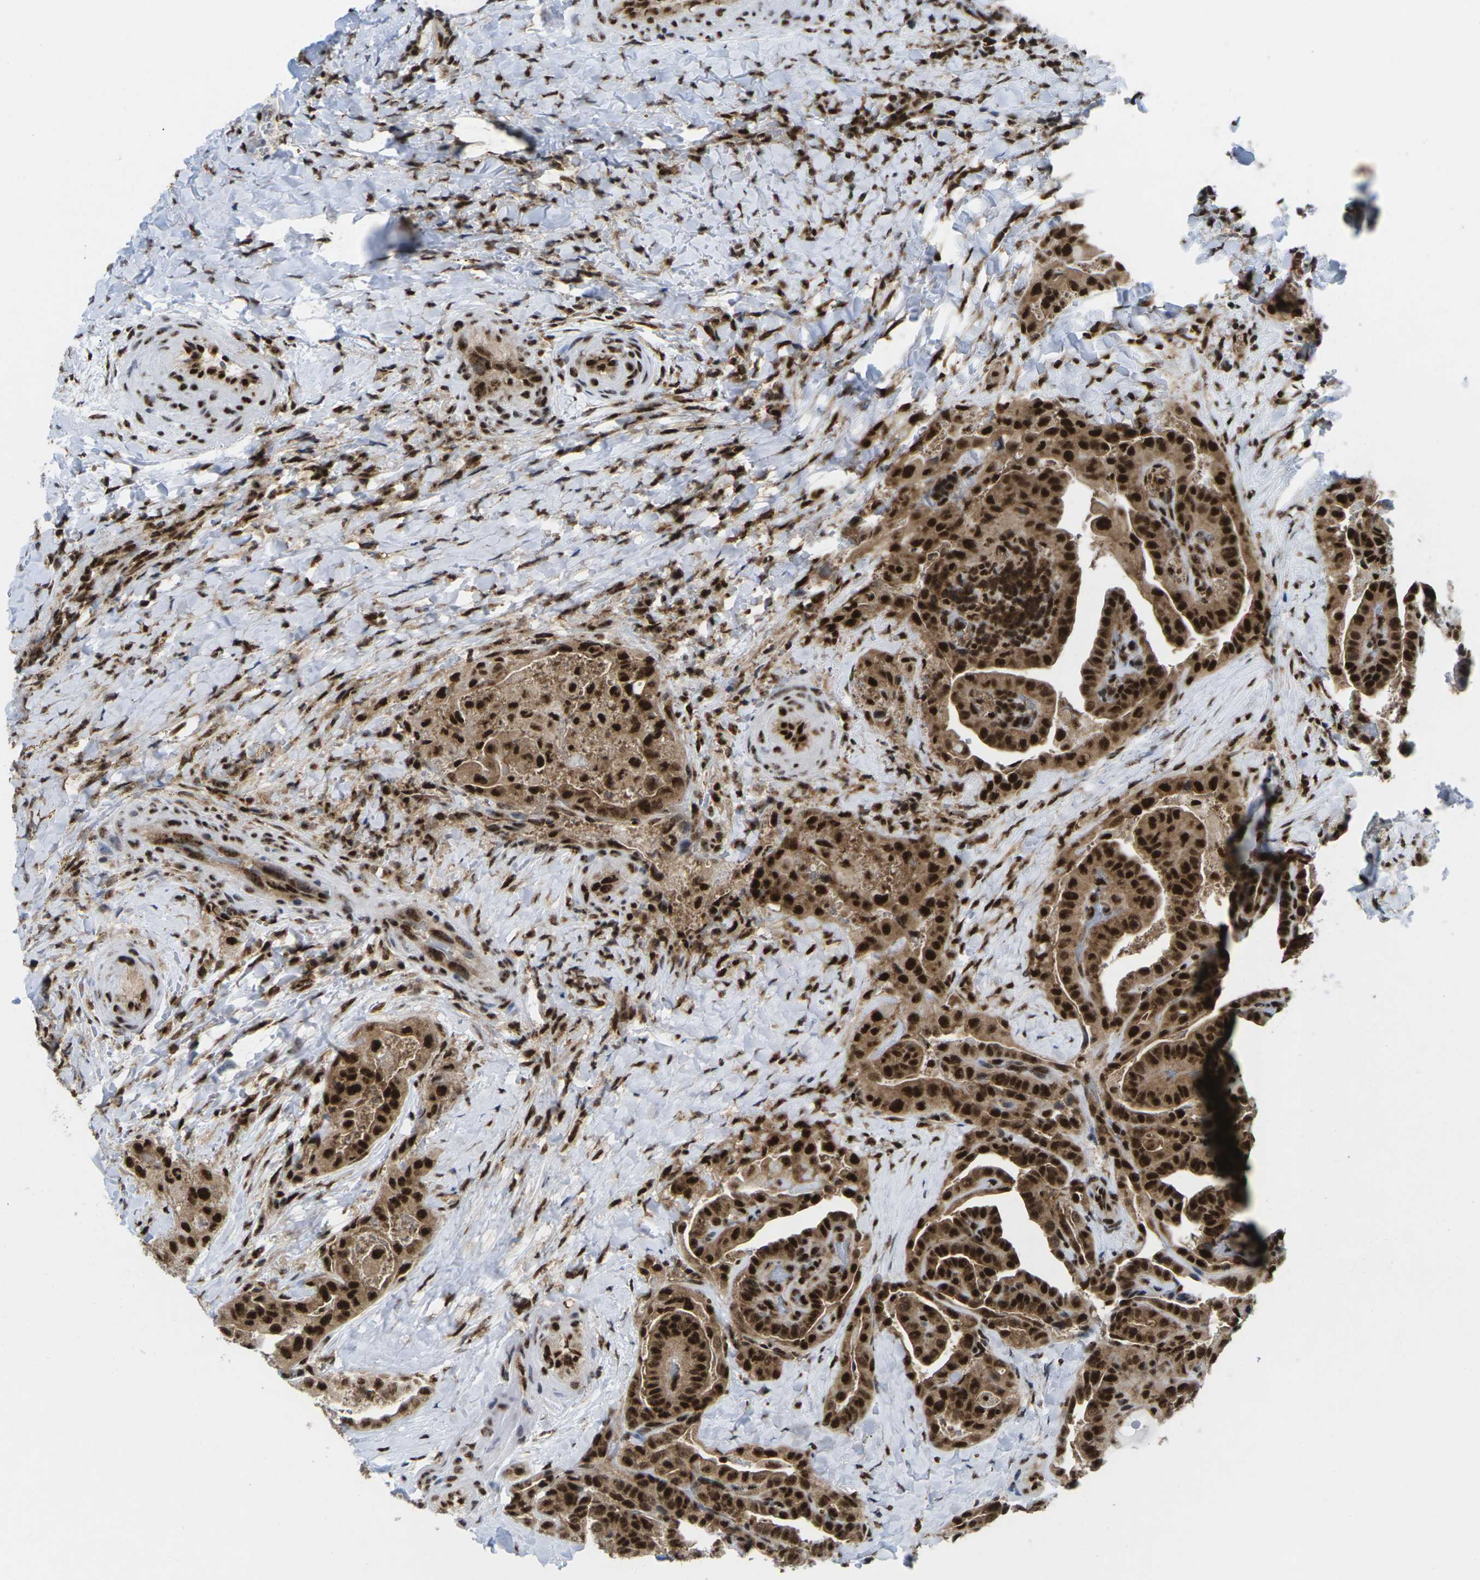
{"staining": {"intensity": "strong", "quantity": ">75%", "location": "cytoplasmic/membranous,nuclear"}, "tissue": "thyroid cancer", "cell_type": "Tumor cells", "image_type": "cancer", "snomed": [{"axis": "morphology", "description": "Papillary adenocarcinoma, NOS"}, {"axis": "topography", "description": "Thyroid gland"}], "caption": "This micrograph demonstrates immunohistochemistry staining of thyroid cancer, with high strong cytoplasmic/membranous and nuclear expression in approximately >75% of tumor cells.", "gene": "MAGOH", "patient": {"sex": "male", "age": 77}}